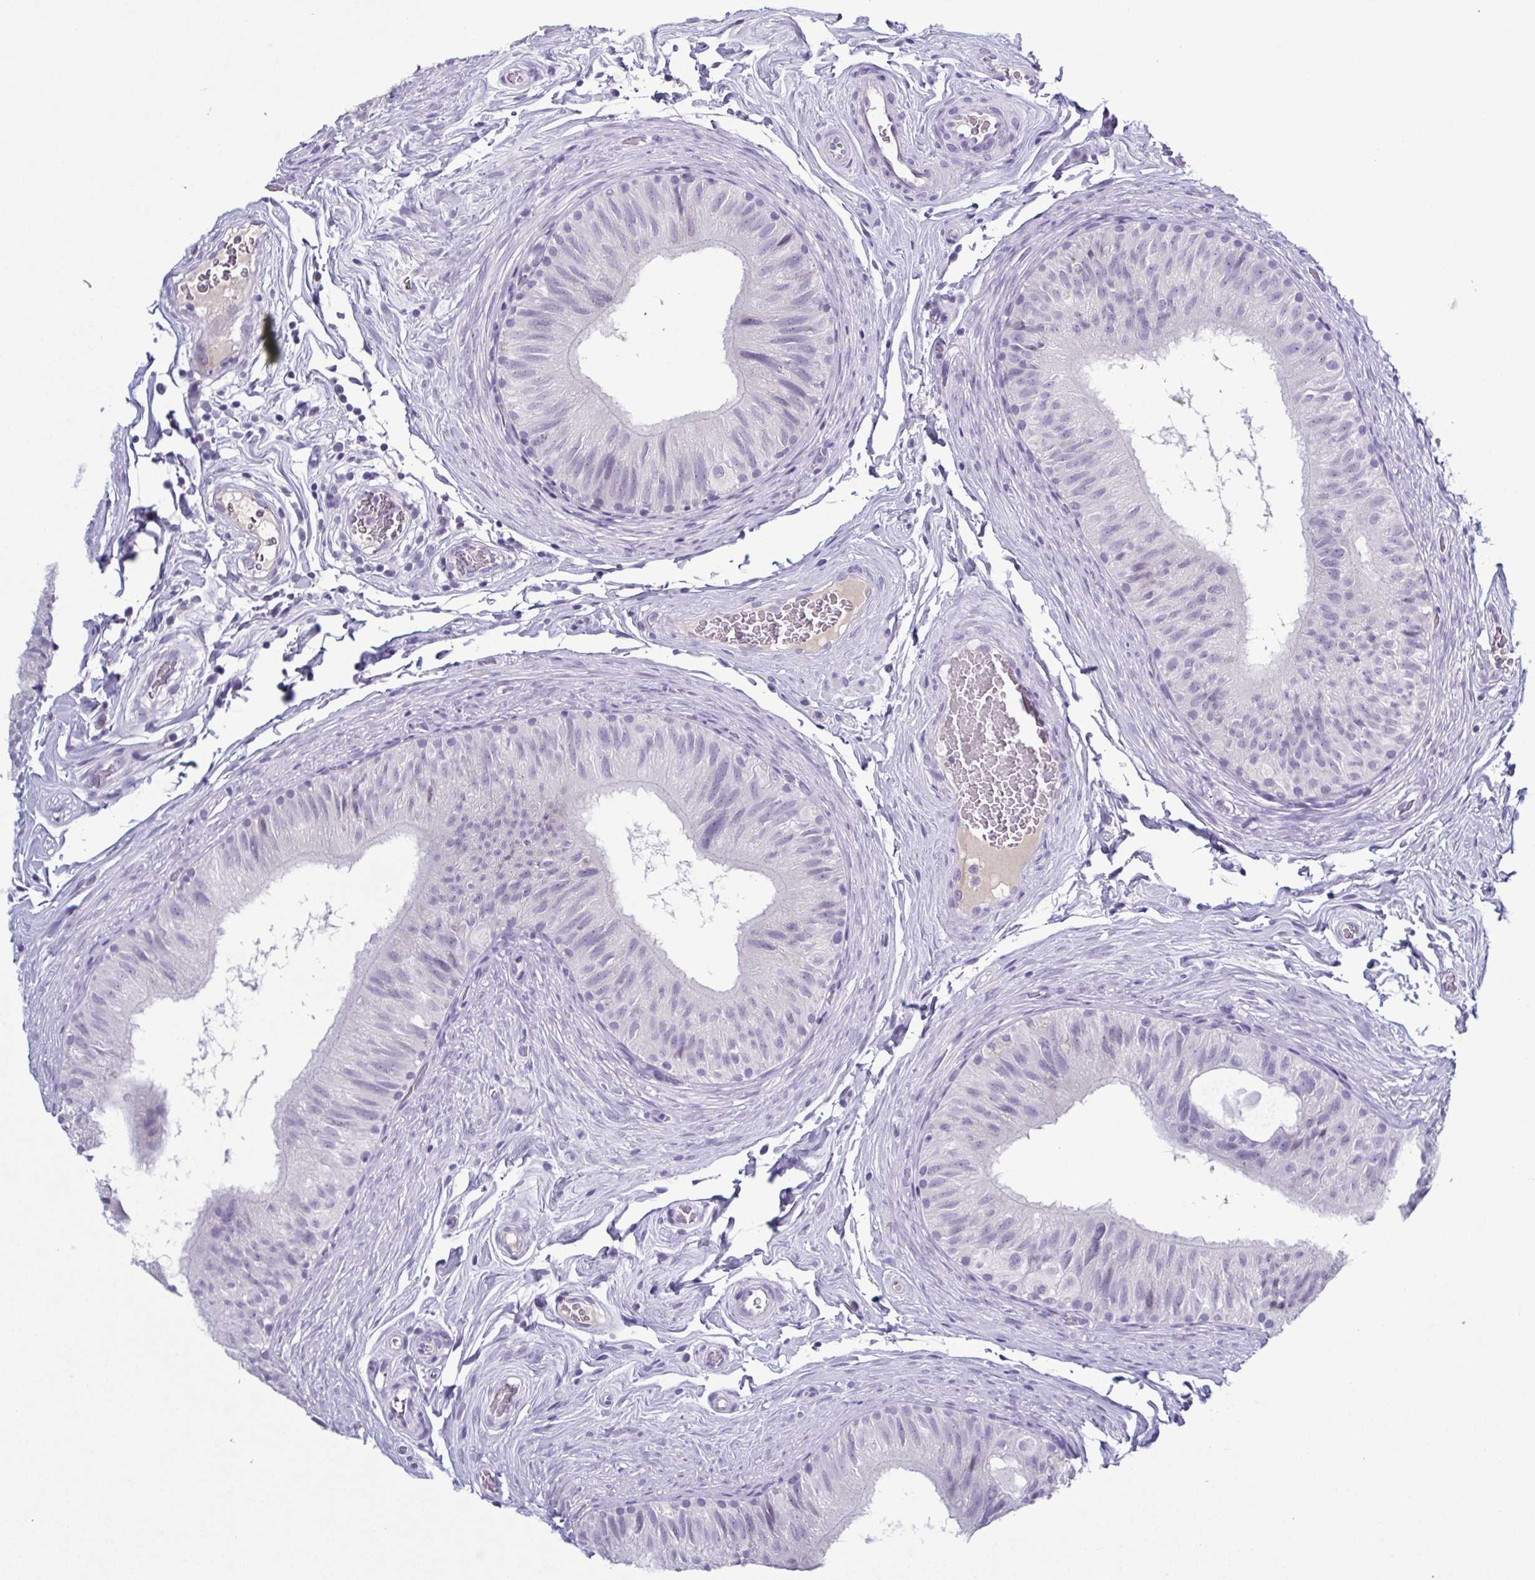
{"staining": {"intensity": "negative", "quantity": "none", "location": "none"}, "tissue": "epididymis", "cell_type": "Glandular cells", "image_type": "normal", "snomed": [{"axis": "morphology", "description": "Normal tissue, NOS"}, {"axis": "topography", "description": "Epididymis, spermatic cord, NOS"}, {"axis": "topography", "description": "Epididymis"}], "caption": "Micrograph shows no significant protein staining in glandular cells of unremarkable epididymis.", "gene": "INAFM1", "patient": {"sex": "male", "age": 31}}